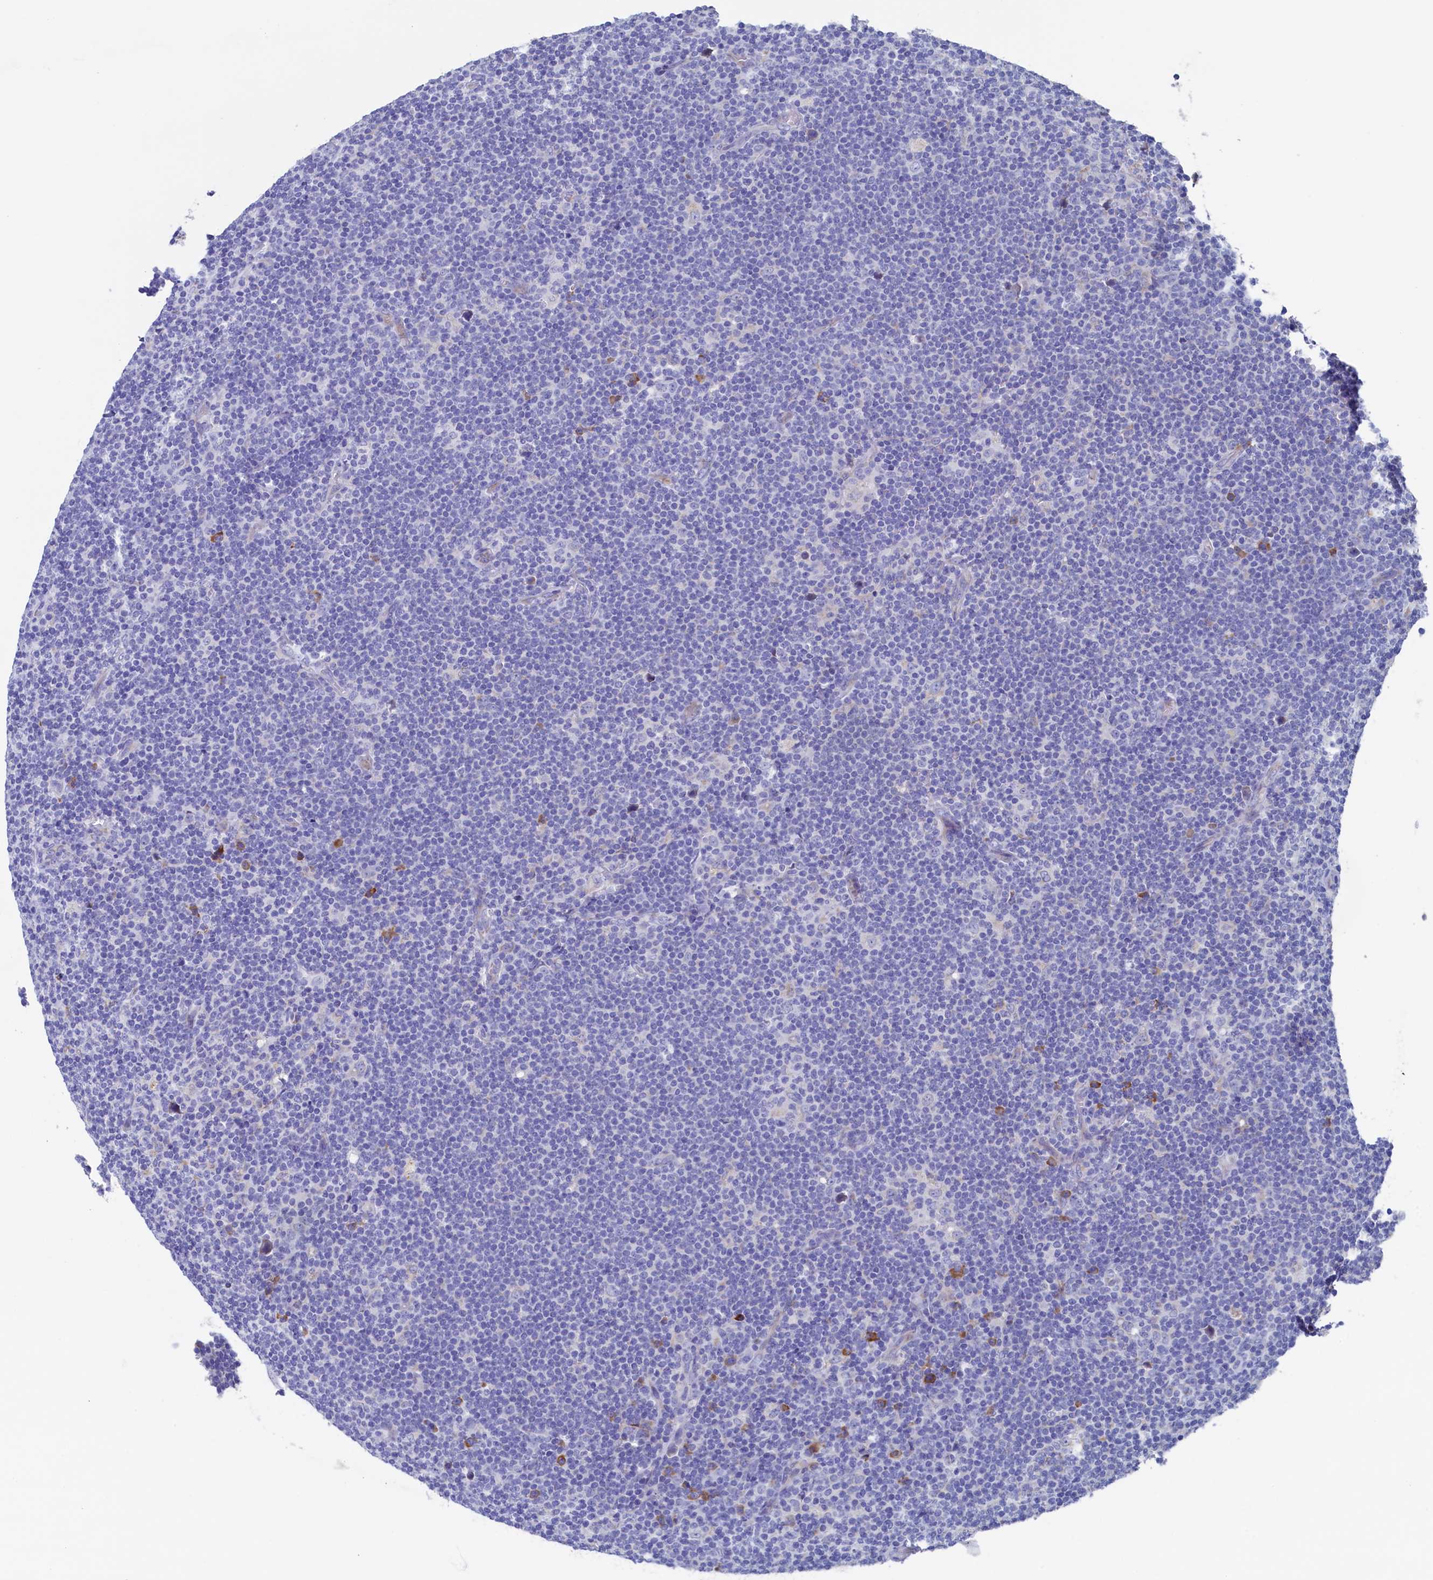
{"staining": {"intensity": "negative", "quantity": "none", "location": "none"}, "tissue": "lymphoma", "cell_type": "Tumor cells", "image_type": "cancer", "snomed": [{"axis": "morphology", "description": "Hodgkin's disease, NOS"}, {"axis": "topography", "description": "Lymph node"}], "caption": "A micrograph of human Hodgkin's disease is negative for staining in tumor cells.", "gene": "CBLIF", "patient": {"sex": "female", "age": 57}}